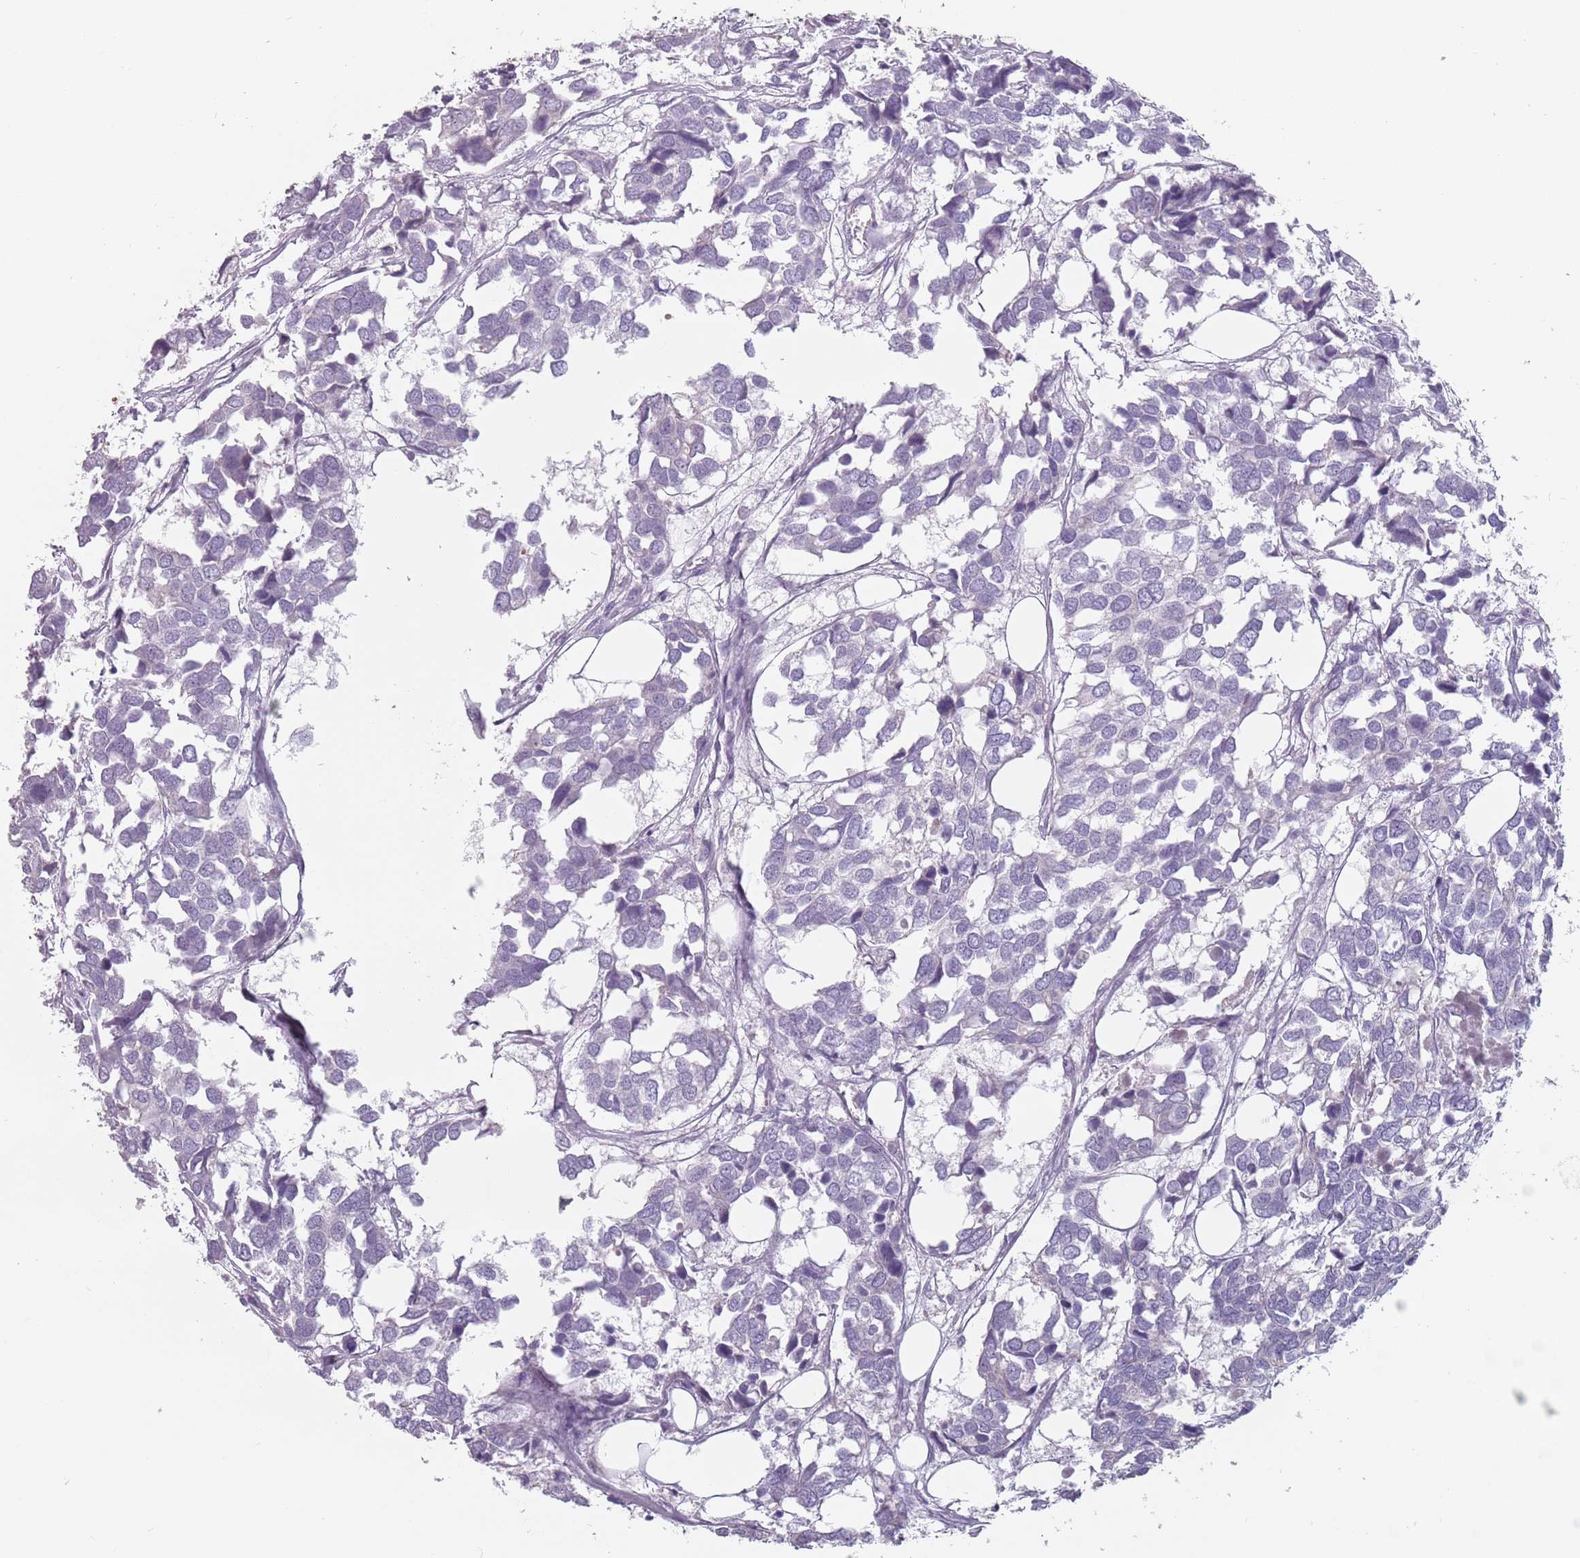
{"staining": {"intensity": "negative", "quantity": "none", "location": "none"}, "tissue": "breast cancer", "cell_type": "Tumor cells", "image_type": "cancer", "snomed": [{"axis": "morphology", "description": "Duct carcinoma"}, {"axis": "topography", "description": "Breast"}], "caption": "Immunohistochemistry of human breast infiltrating ductal carcinoma displays no positivity in tumor cells.", "gene": "CEP19", "patient": {"sex": "female", "age": 83}}